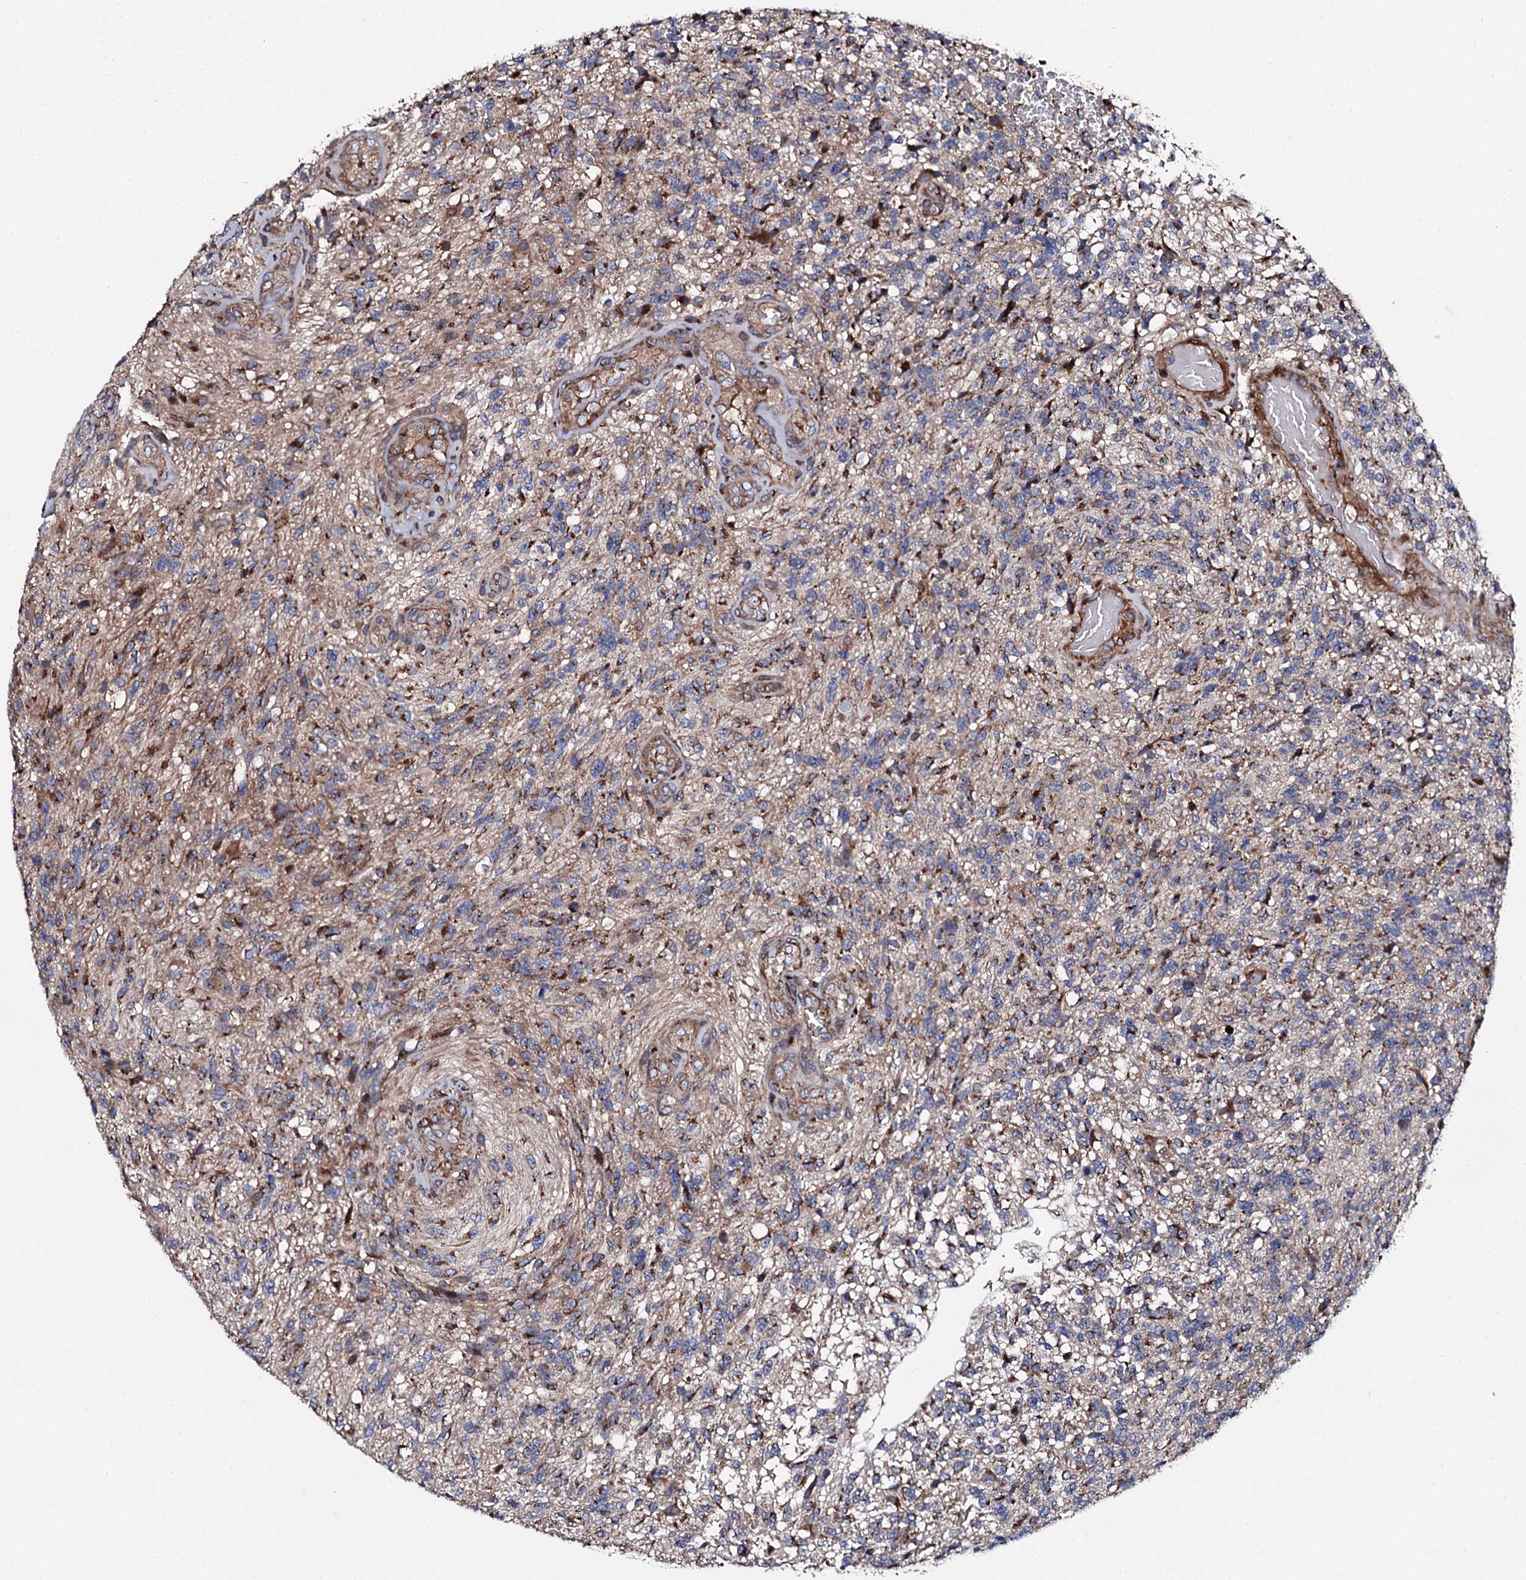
{"staining": {"intensity": "strong", "quantity": "<25%", "location": "cytoplasmic/membranous"}, "tissue": "glioma", "cell_type": "Tumor cells", "image_type": "cancer", "snomed": [{"axis": "morphology", "description": "Glioma, malignant, High grade"}, {"axis": "topography", "description": "Brain"}], "caption": "High-power microscopy captured an immunohistochemistry image of glioma, revealing strong cytoplasmic/membranous positivity in about <25% of tumor cells.", "gene": "PLET1", "patient": {"sex": "male", "age": 56}}